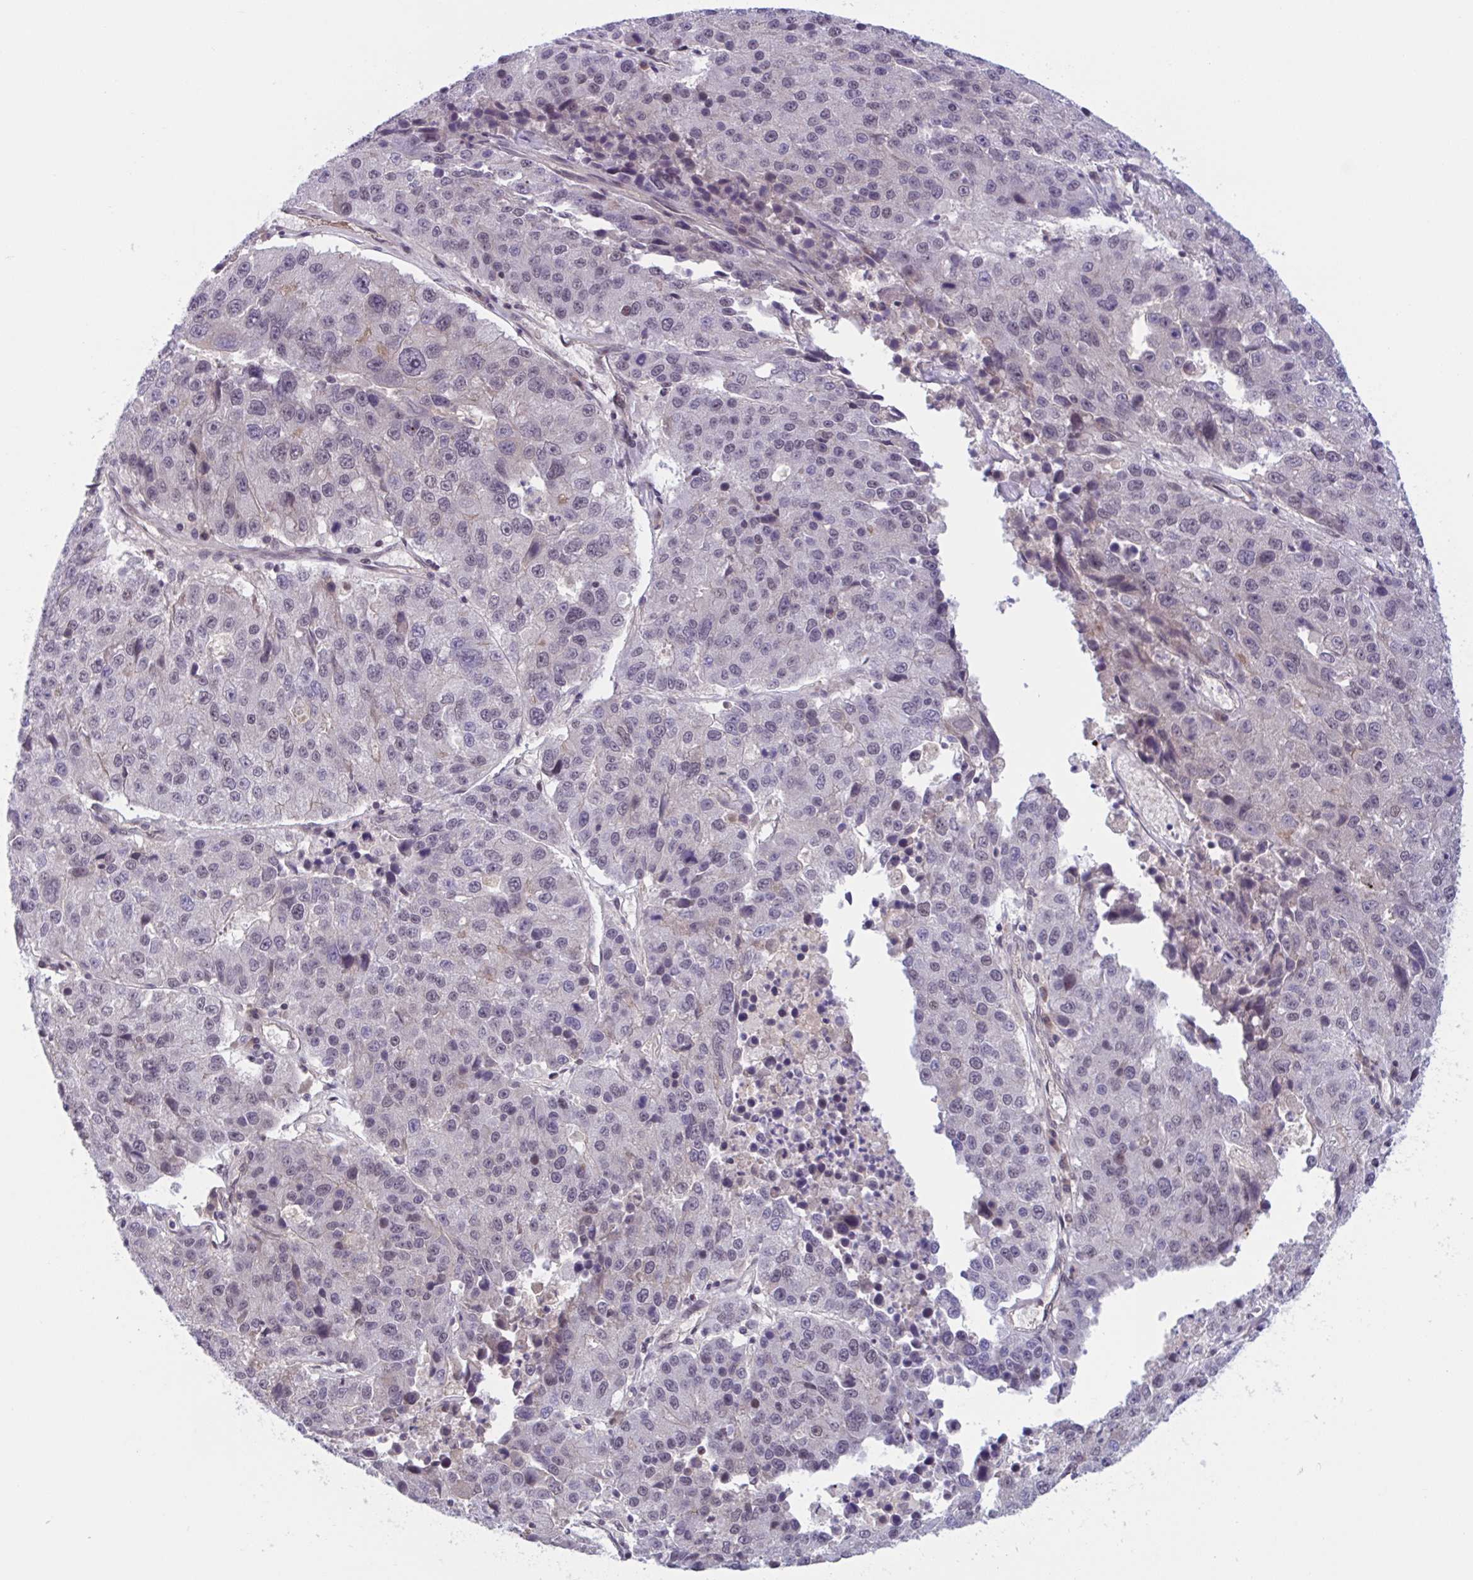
{"staining": {"intensity": "negative", "quantity": "none", "location": "none"}, "tissue": "stomach cancer", "cell_type": "Tumor cells", "image_type": "cancer", "snomed": [{"axis": "morphology", "description": "Adenocarcinoma, NOS"}, {"axis": "topography", "description": "Stomach"}], "caption": "DAB (3,3'-diaminobenzidine) immunohistochemical staining of human stomach adenocarcinoma exhibits no significant expression in tumor cells. (Brightfield microscopy of DAB immunohistochemistry (IHC) at high magnification).", "gene": "TTC7B", "patient": {"sex": "male", "age": 71}}